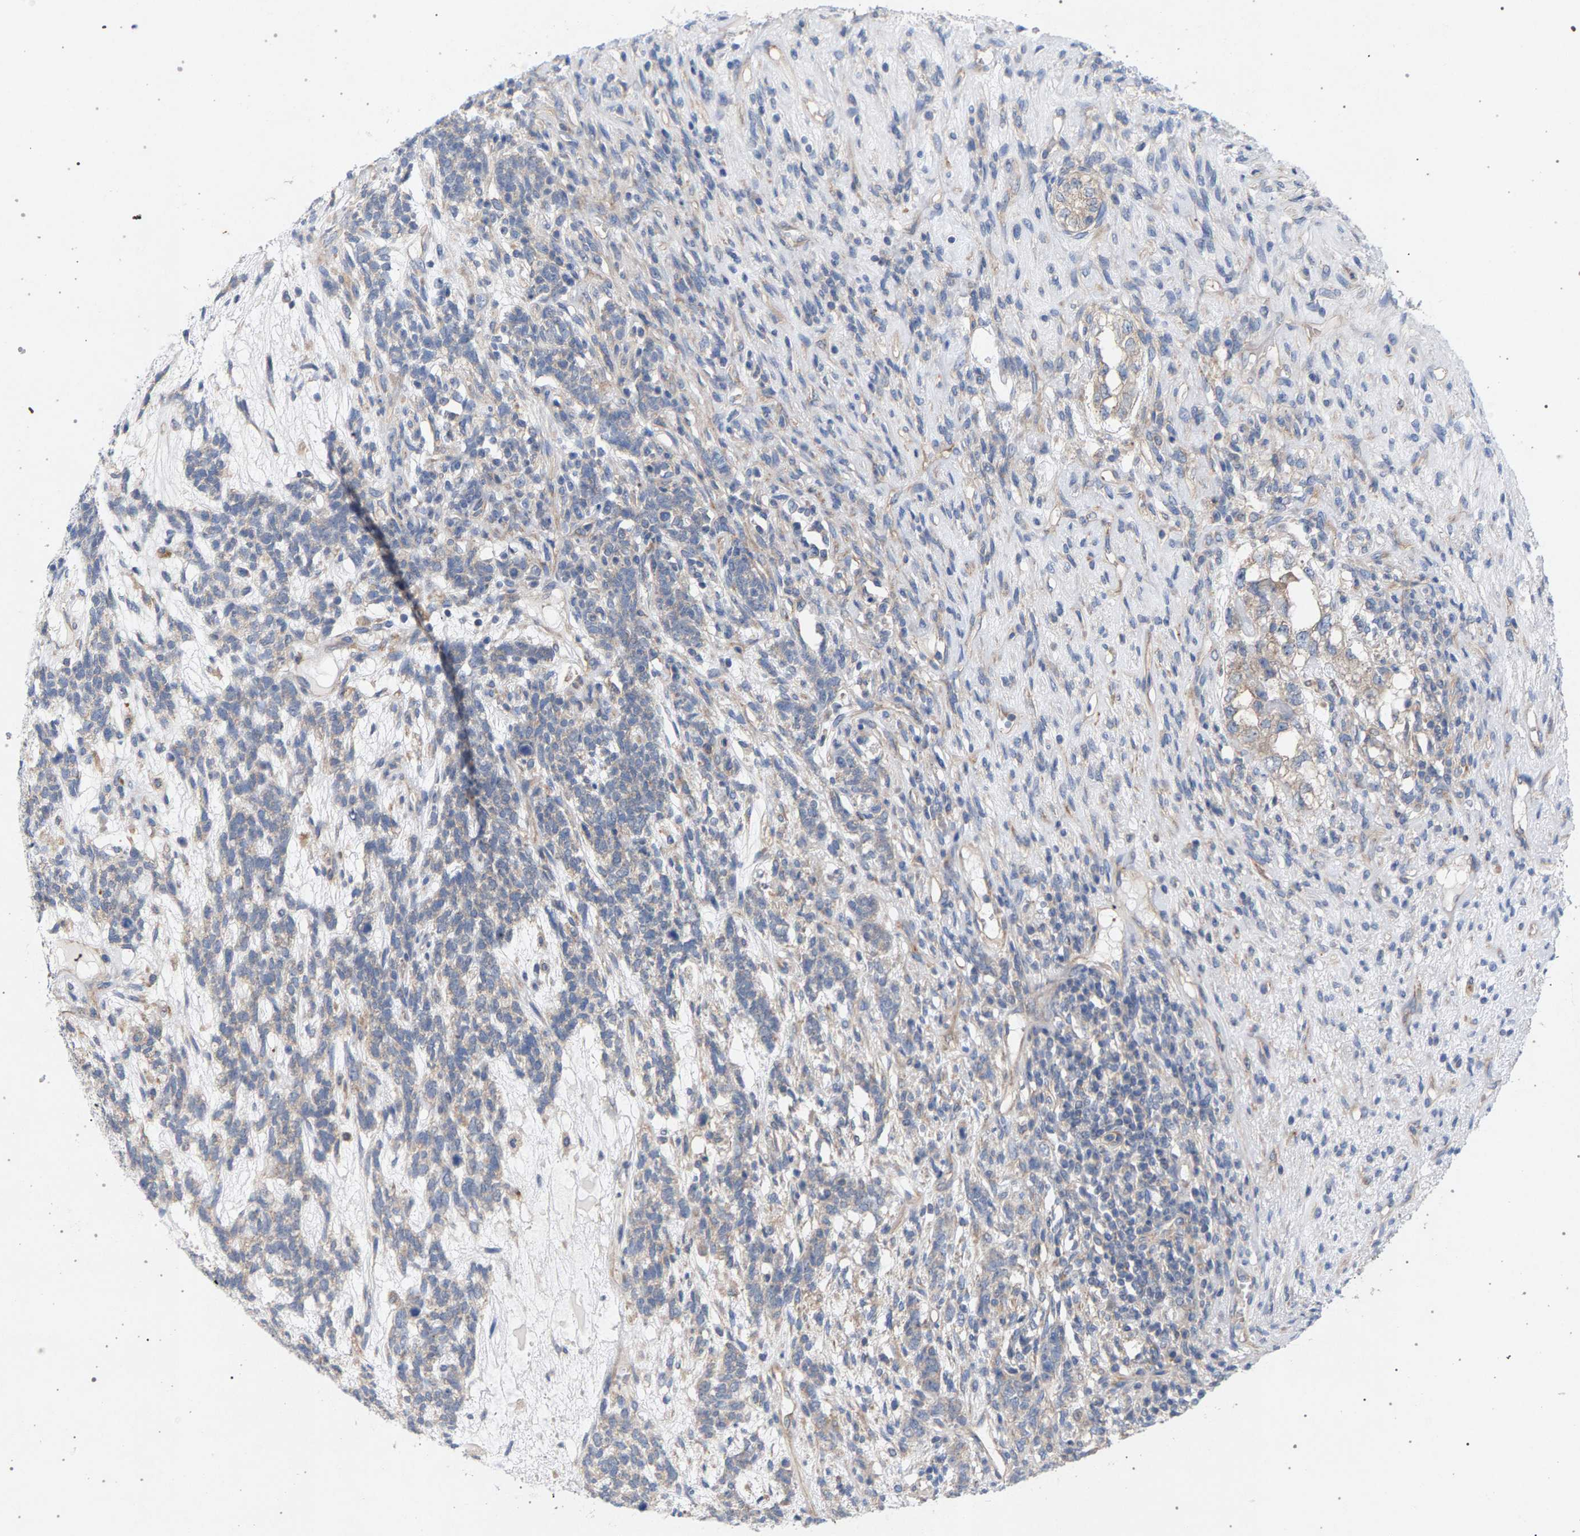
{"staining": {"intensity": "weak", "quantity": "<25%", "location": "cytoplasmic/membranous"}, "tissue": "testis cancer", "cell_type": "Tumor cells", "image_type": "cancer", "snomed": [{"axis": "morphology", "description": "Seminoma, NOS"}, {"axis": "topography", "description": "Testis"}], "caption": "Human testis seminoma stained for a protein using immunohistochemistry (IHC) exhibits no positivity in tumor cells.", "gene": "MAMDC2", "patient": {"sex": "male", "age": 28}}